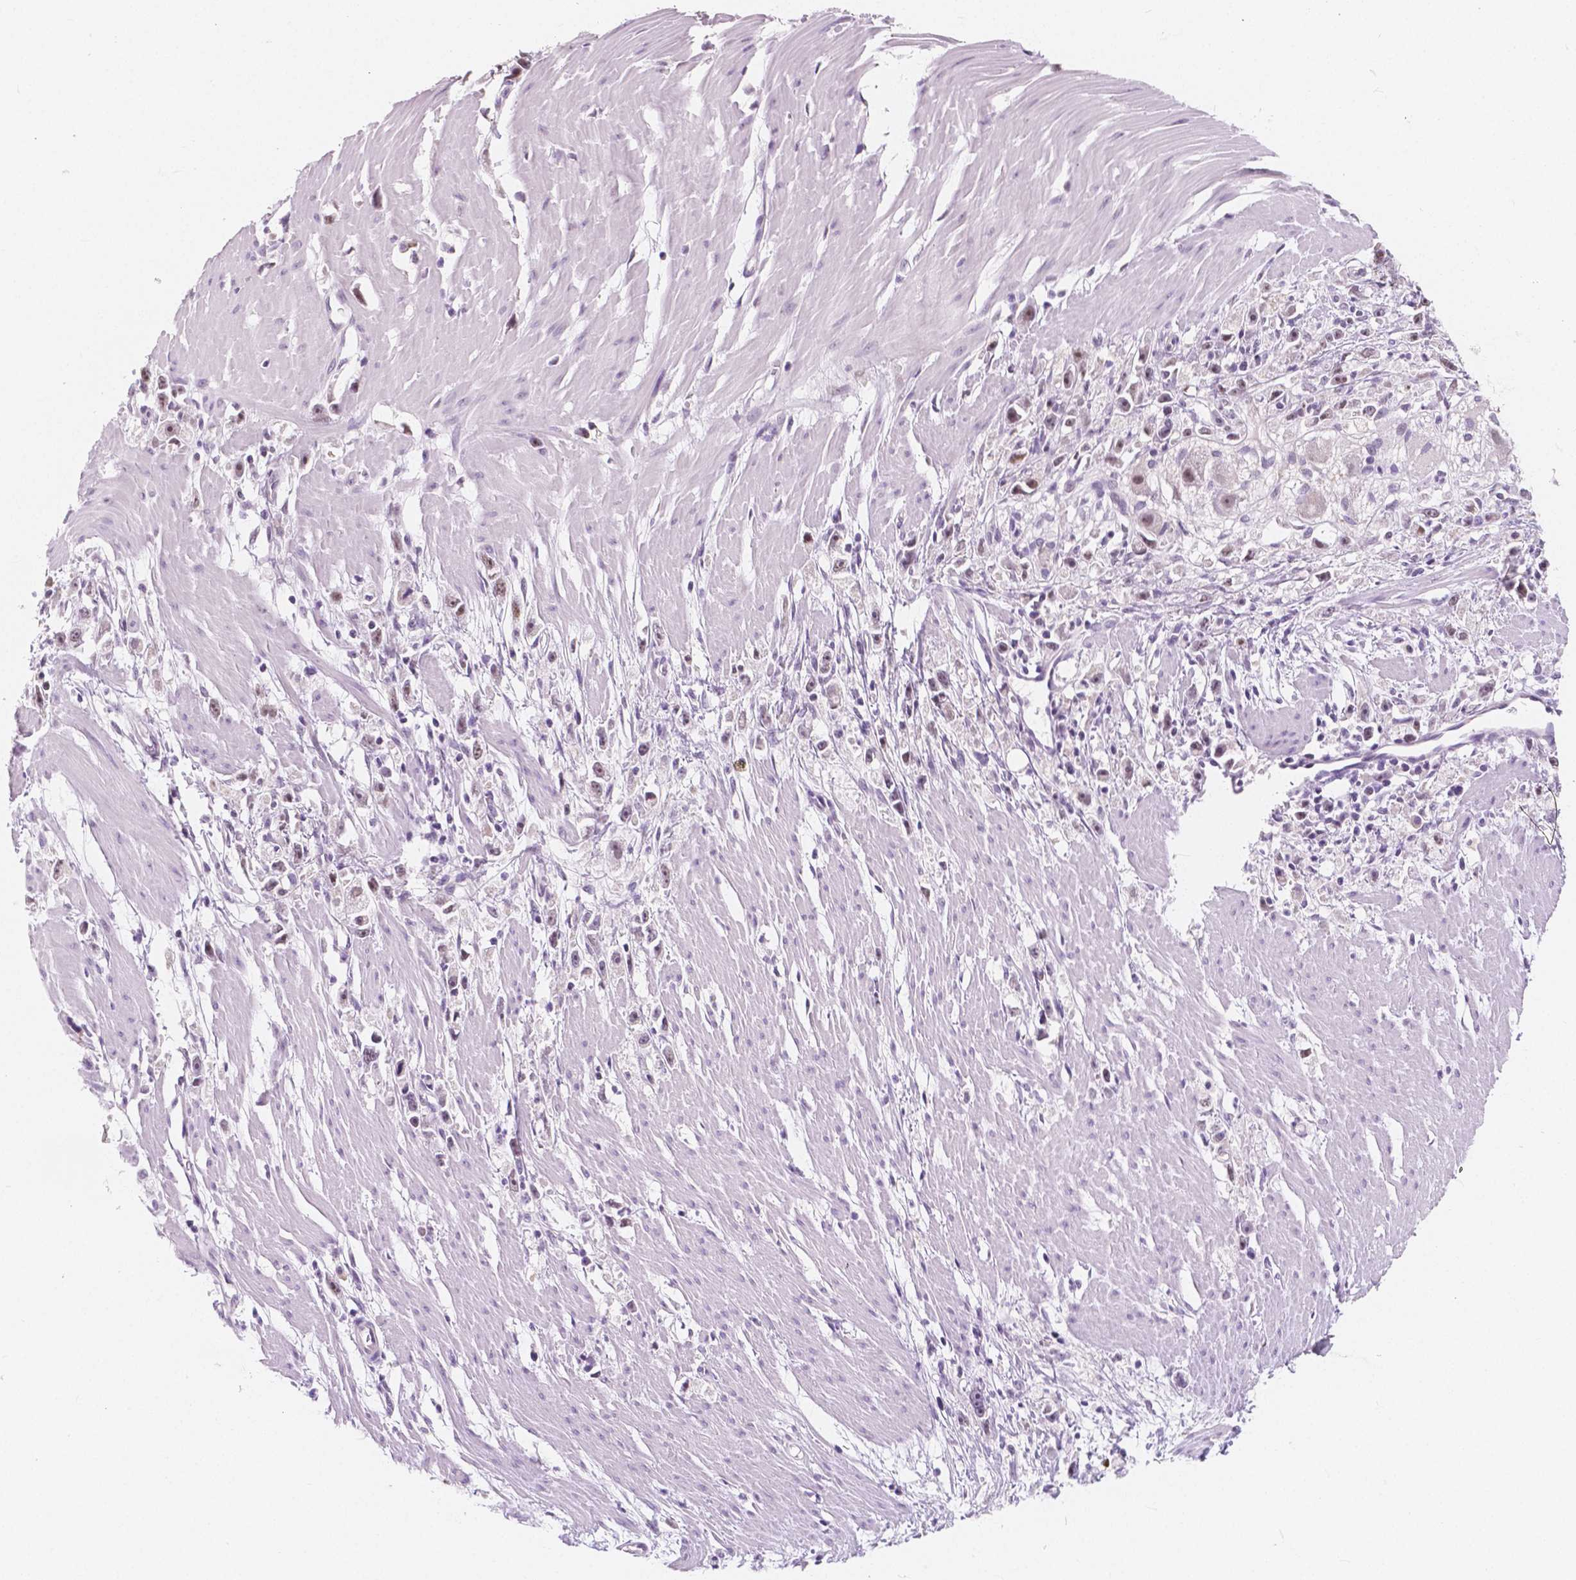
{"staining": {"intensity": "weak", "quantity": "25%-75%", "location": "nuclear"}, "tissue": "stomach cancer", "cell_type": "Tumor cells", "image_type": "cancer", "snomed": [{"axis": "morphology", "description": "Adenocarcinoma, NOS"}, {"axis": "topography", "description": "Stomach"}], "caption": "Brown immunohistochemical staining in human stomach adenocarcinoma demonstrates weak nuclear positivity in about 25%-75% of tumor cells.", "gene": "NOLC1", "patient": {"sex": "female", "age": 59}}